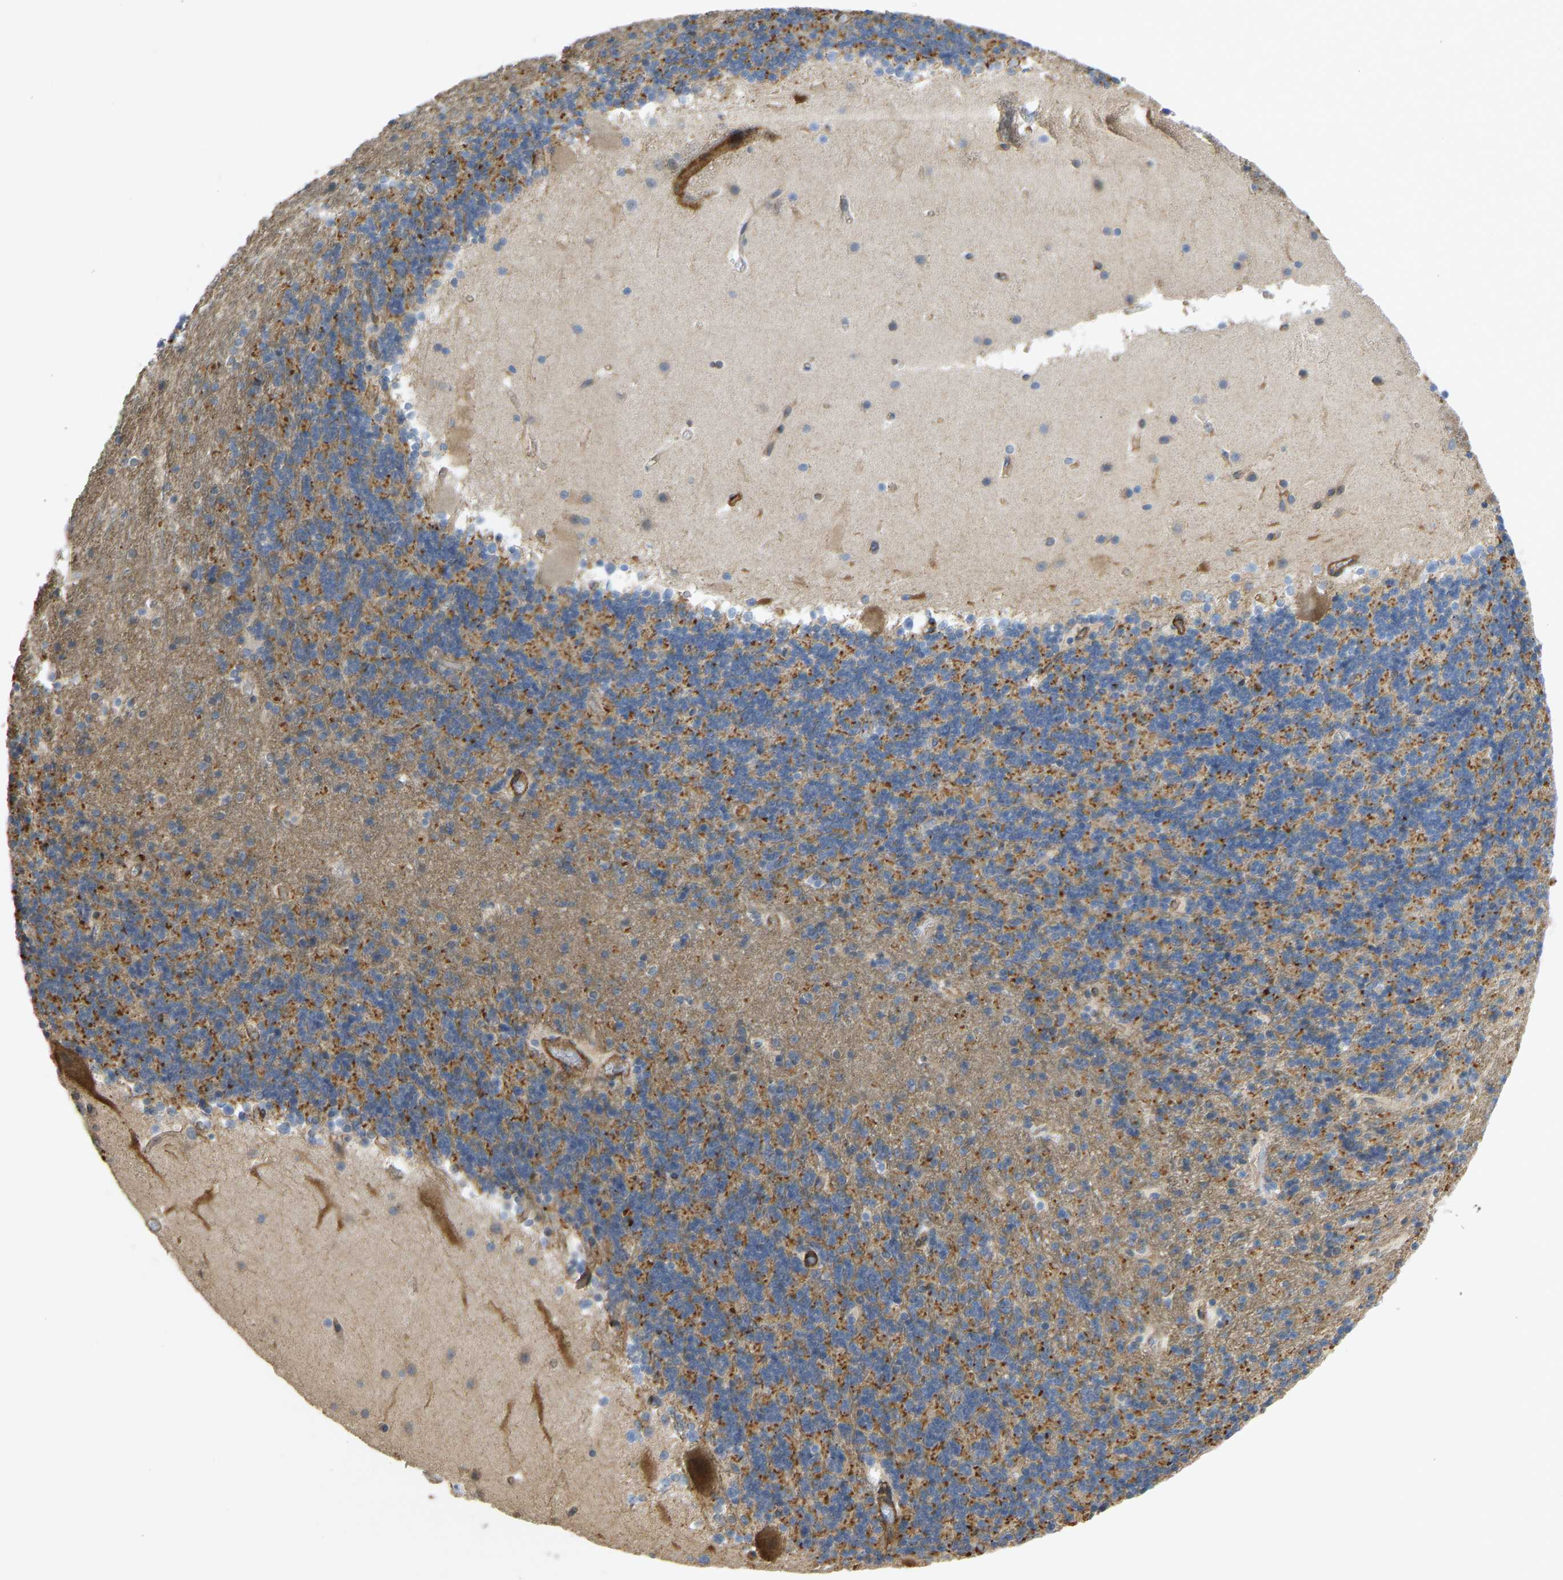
{"staining": {"intensity": "moderate", "quantity": ">75%", "location": "cytoplasmic/membranous"}, "tissue": "cerebellum", "cell_type": "Cells in granular layer", "image_type": "normal", "snomed": [{"axis": "morphology", "description": "Normal tissue, NOS"}, {"axis": "topography", "description": "Cerebellum"}], "caption": "Unremarkable cerebellum displays moderate cytoplasmic/membranous expression in approximately >75% of cells in granular layer, visualized by immunohistochemistry. The protein is stained brown, and the nuclei are stained in blue (DAB IHC with brightfield microscopy, high magnification).", "gene": "KIAA1671", "patient": {"sex": "male", "age": 45}}